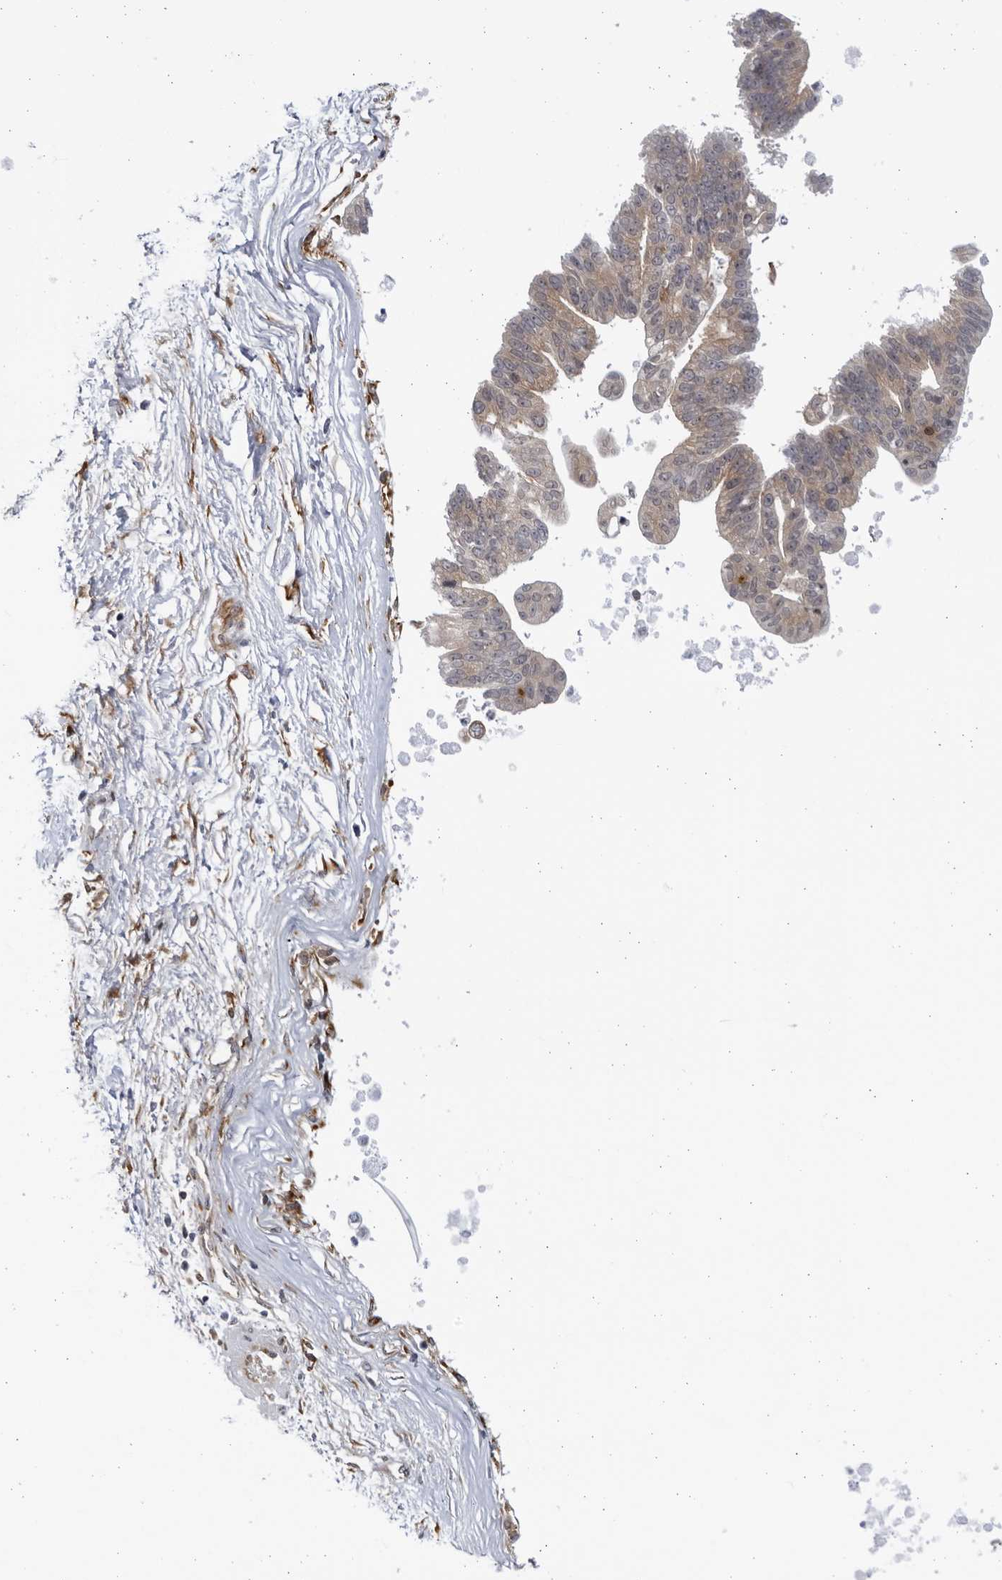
{"staining": {"intensity": "weak", "quantity": "<25%", "location": "cytoplasmic/membranous"}, "tissue": "pancreatic cancer", "cell_type": "Tumor cells", "image_type": "cancer", "snomed": [{"axis": "morphology", "description": "Adenocarcinoma, NOS"}, {"axis": "topography", "description": "Pancreas"}], "caption": "This is an immunohistochemistry (IHC) micrograph of human pancreatic cancer (adenocarcinoma). There is no staining in tumor cells.", "gene": "BMP2K", "patient": {"sex": "male", "age": 72}}